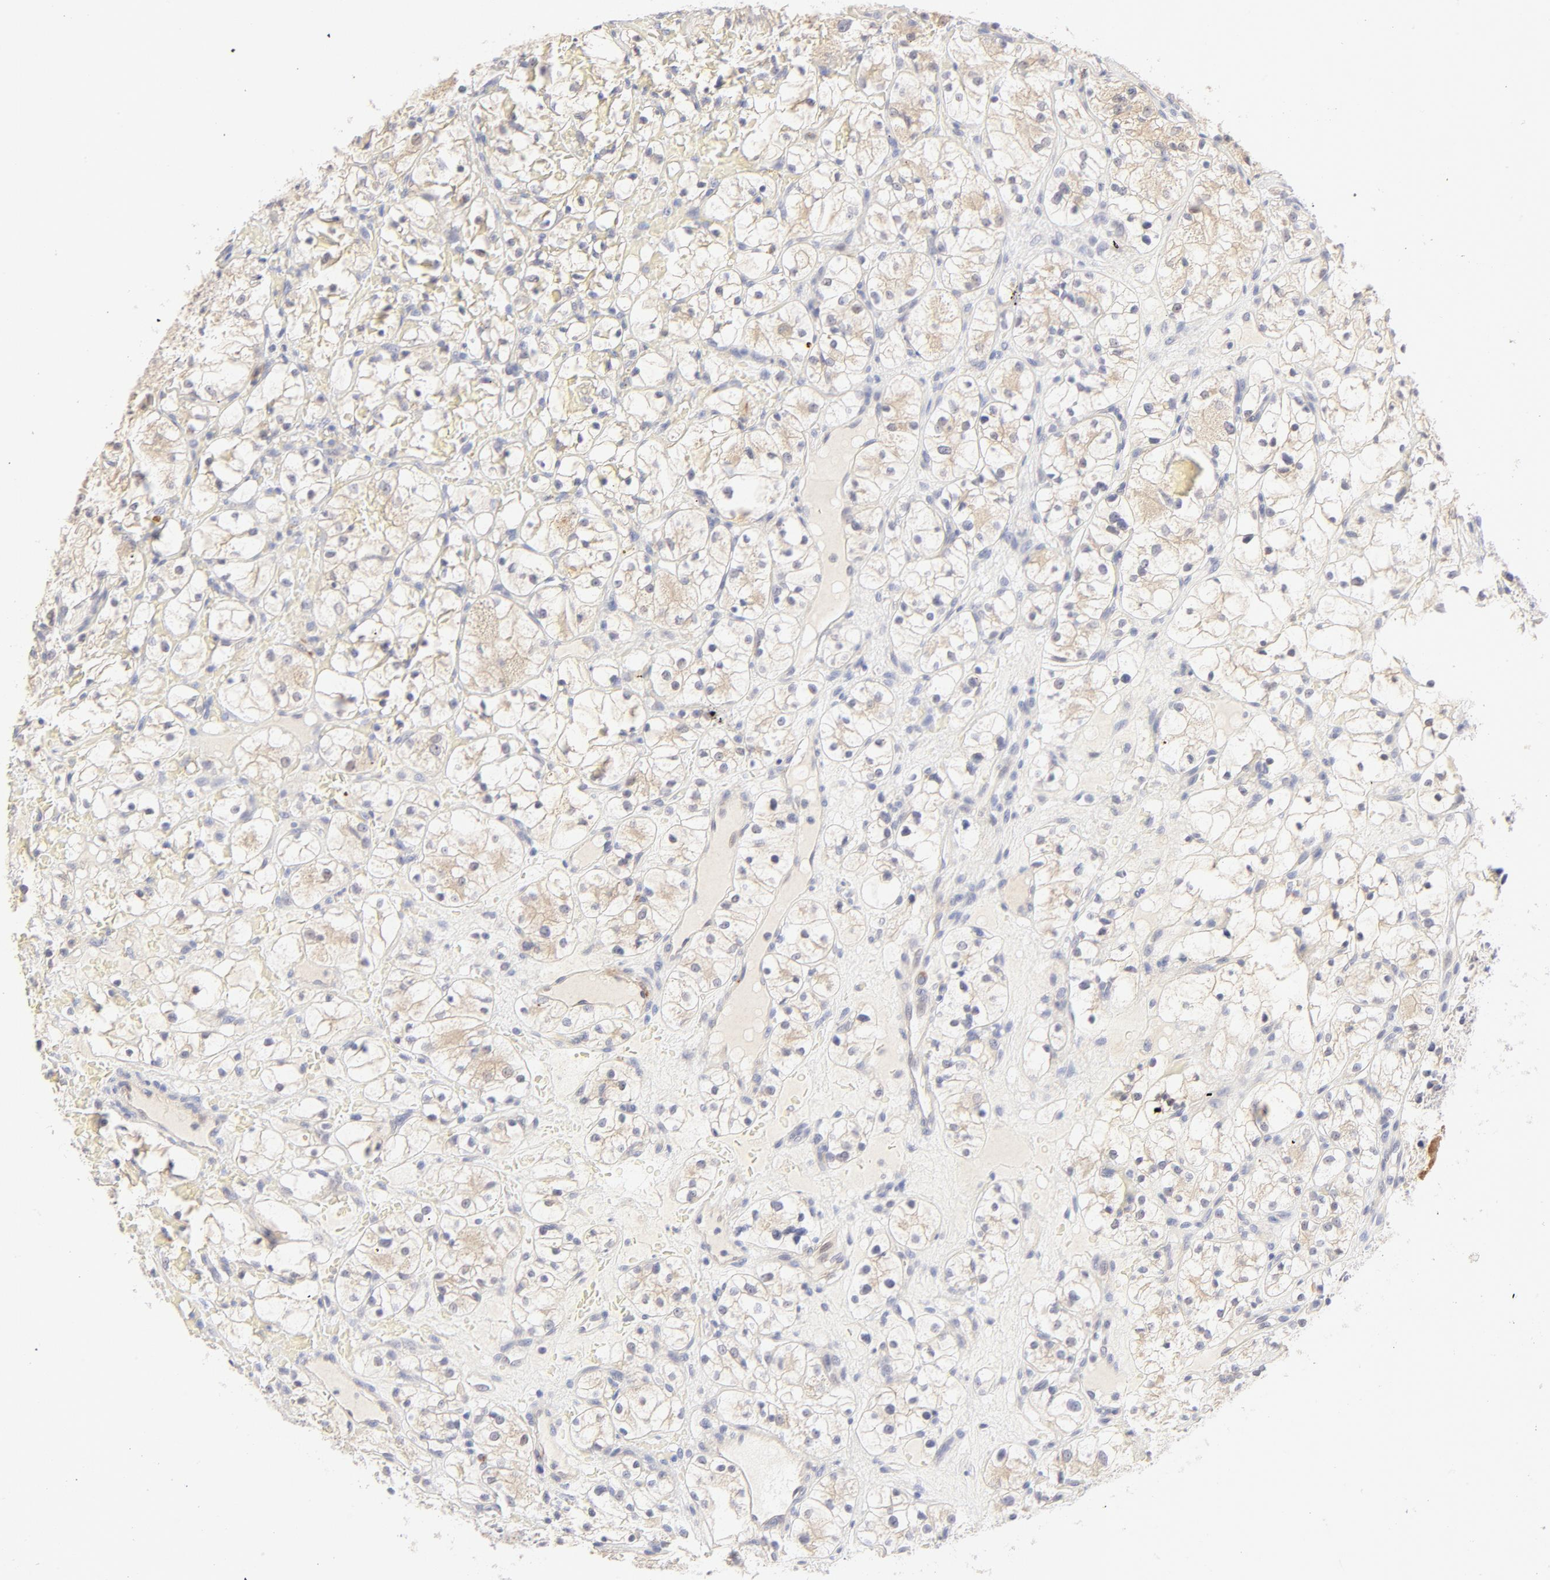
{"staining": {"intensity": "moderate", "quantity": "25%-75%", "location": "cytoplasmic/membranous"}, "tissue": "renal cancer", "cell_type": "Tumor cells", "image_type": "cancer", "snomed": [{"axis": "morphology", "description": "Adenocarcinoma, NOS"}, {"axis": "topography", "description": "Kidney"}], "caption": "This is an image of IHC staining of adenocarcinoma (renal), which shows moderate positivity in the cytoplasmic/membranous of tumor cells.", "gene": "NKX2-2", "patient": {"sex": "female", "age": 60}}